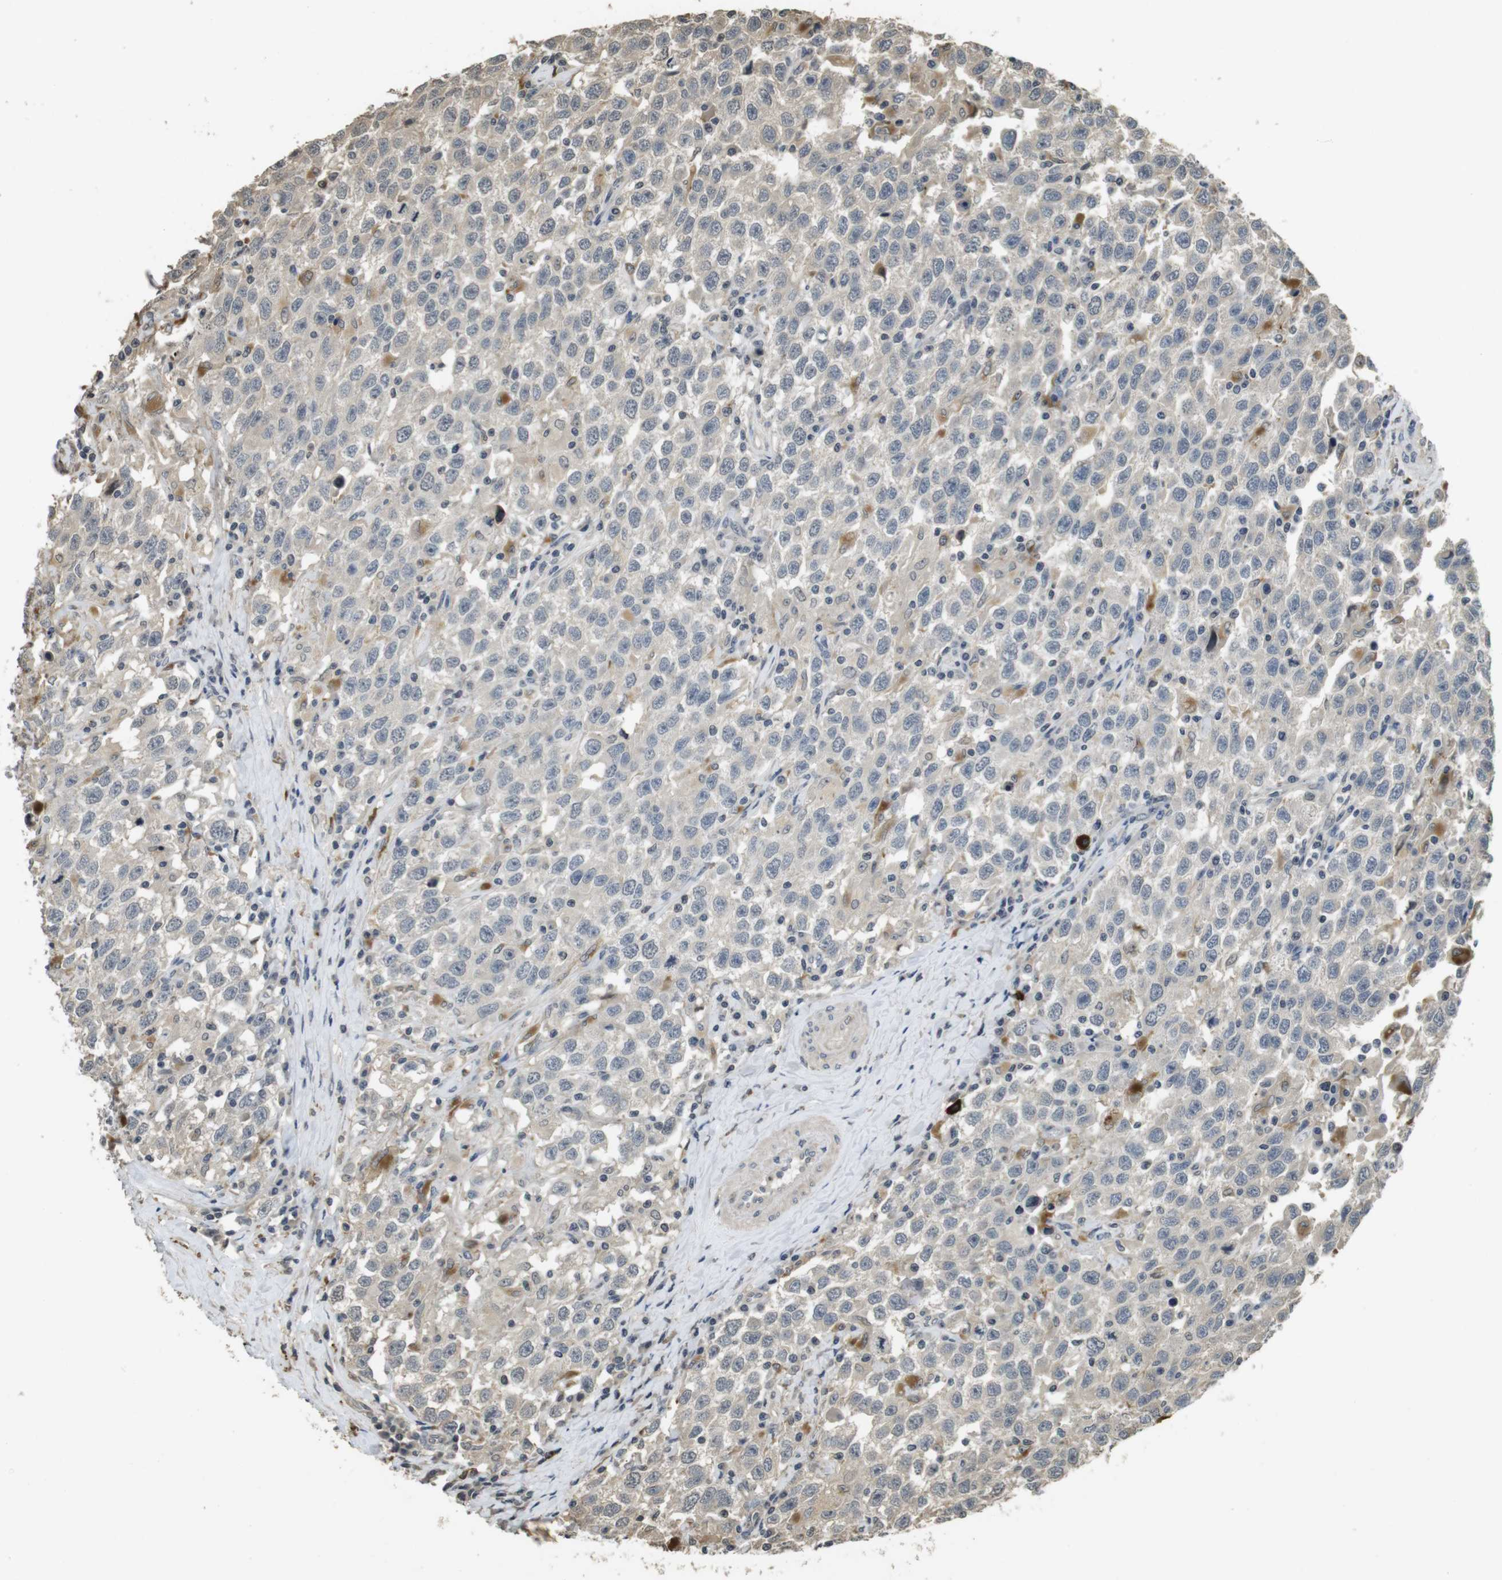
{"staining": {"intensity": "weak", "quantity": ">75%", "location": "cytoplasmic/membranous"}, "tissue": "testis cancer", "cell_type": "Tumor cells", "image_type": "cancer", "snomed": [{"axis": "morphology", "description": "Seminoma, NOS"}, {"axis": "topography", "description": "Testis"}], "caption": "About >75% of tumor cells in testis cancer (seminoma) exhibit weak cytoplasmic/membranous protein positivity as visualized by brown immunohistochemical staining.", "gene": "FZD10", "patient": {"sex": "male", "age": 41}}